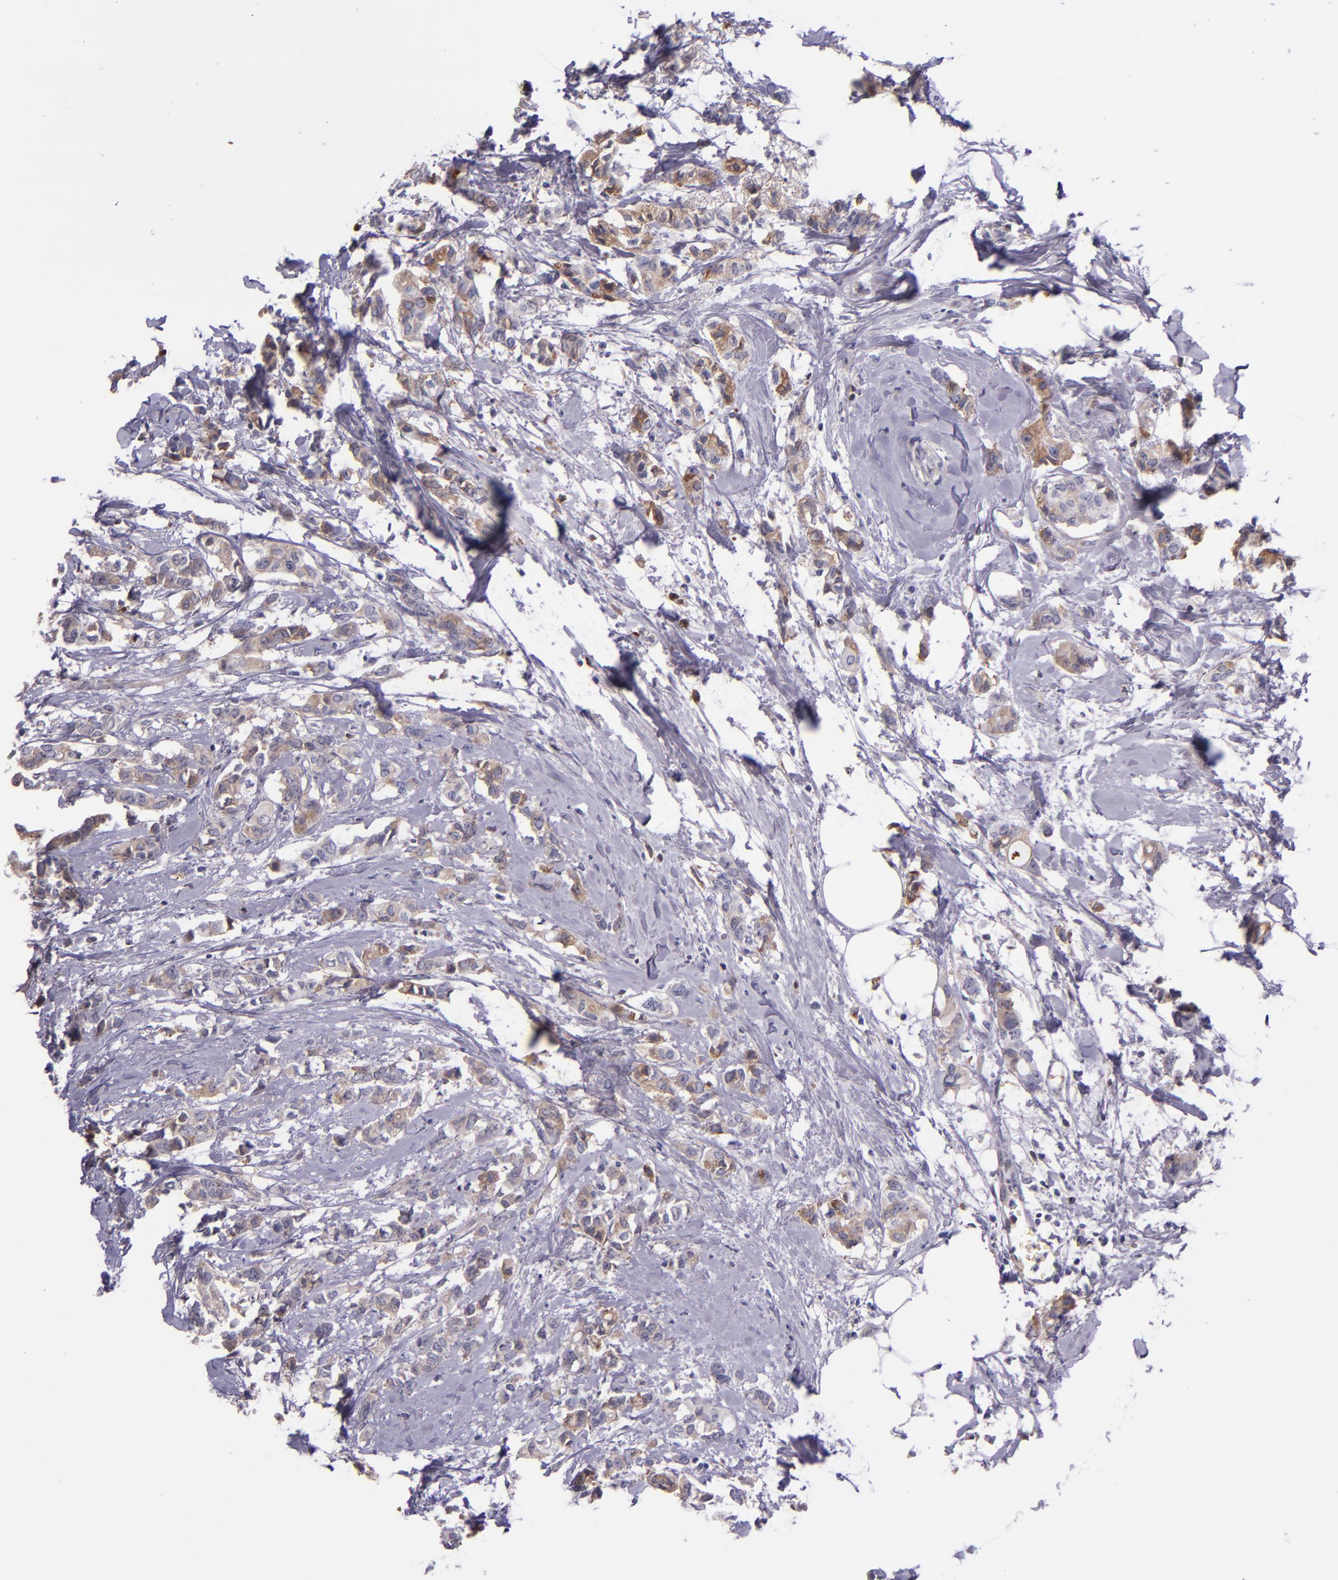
{"staining": {"intensity": "moderate", "quantity": "25%-75%", "location": "cytoplasmic/membranous"}, "tissue": "breast cancer", "cell_type": "Tumor cells", "image_type": "cancer", "snomed": [{"axis": "morphology", "description": "Duct carcinoma"}, {"axis": "topography", "description": "Breast"}], "caption": "Breast infiltrating ductal carcinoma was stained to show a protein in brown. There is medium levels of moderate cytoplasmic/membranous staining in approximately 25%-75% of tumor cells.", "gene": "KNG1", "patient": {"sex": "female", "age": 84}}